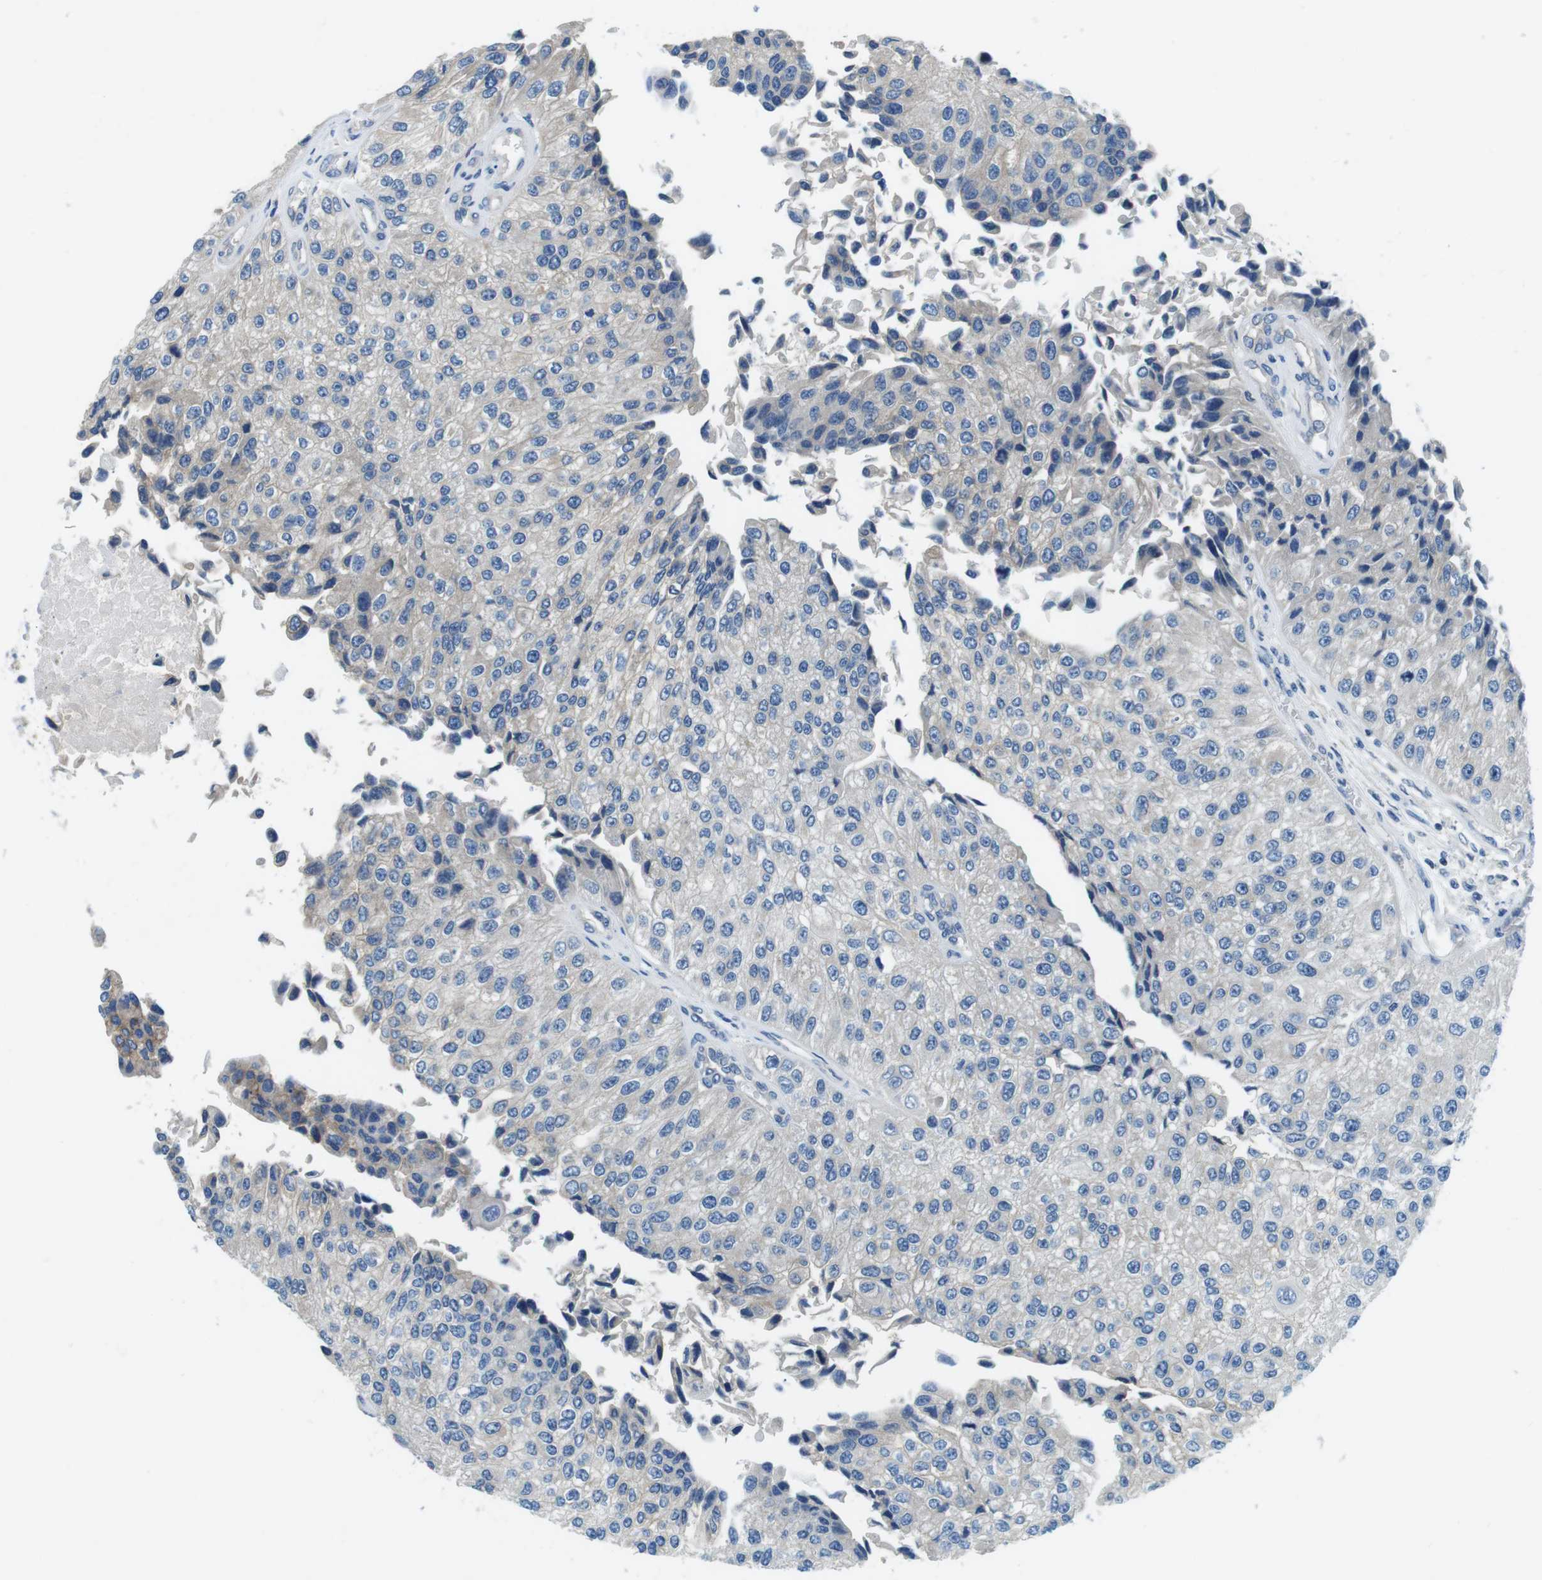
{"staining": {"intensity": "weak", "quantity": "25%-75%", "location": "cytoplasmic/membranous"}, "tissue": "urothelial cancer", "cell_type": "Tumor cells", "image_type": "cancer", "snomed": [{"axis": "morphology", "description": "Urothelial carcinoma, High grade"}, {"axis": "topography", "description": "Kidney"}, {"axis": "topography", "description": "Urinary bladder"}], "caption": "There is low levels of weak cytoplasmic/membranous expression in tumor cells of high-grade urothelial carcinoma, as demonstrated by immunohistochemical staining (brown color).", "gene": "DENND4C", "patient": {"sex": "male", "age": 77}}